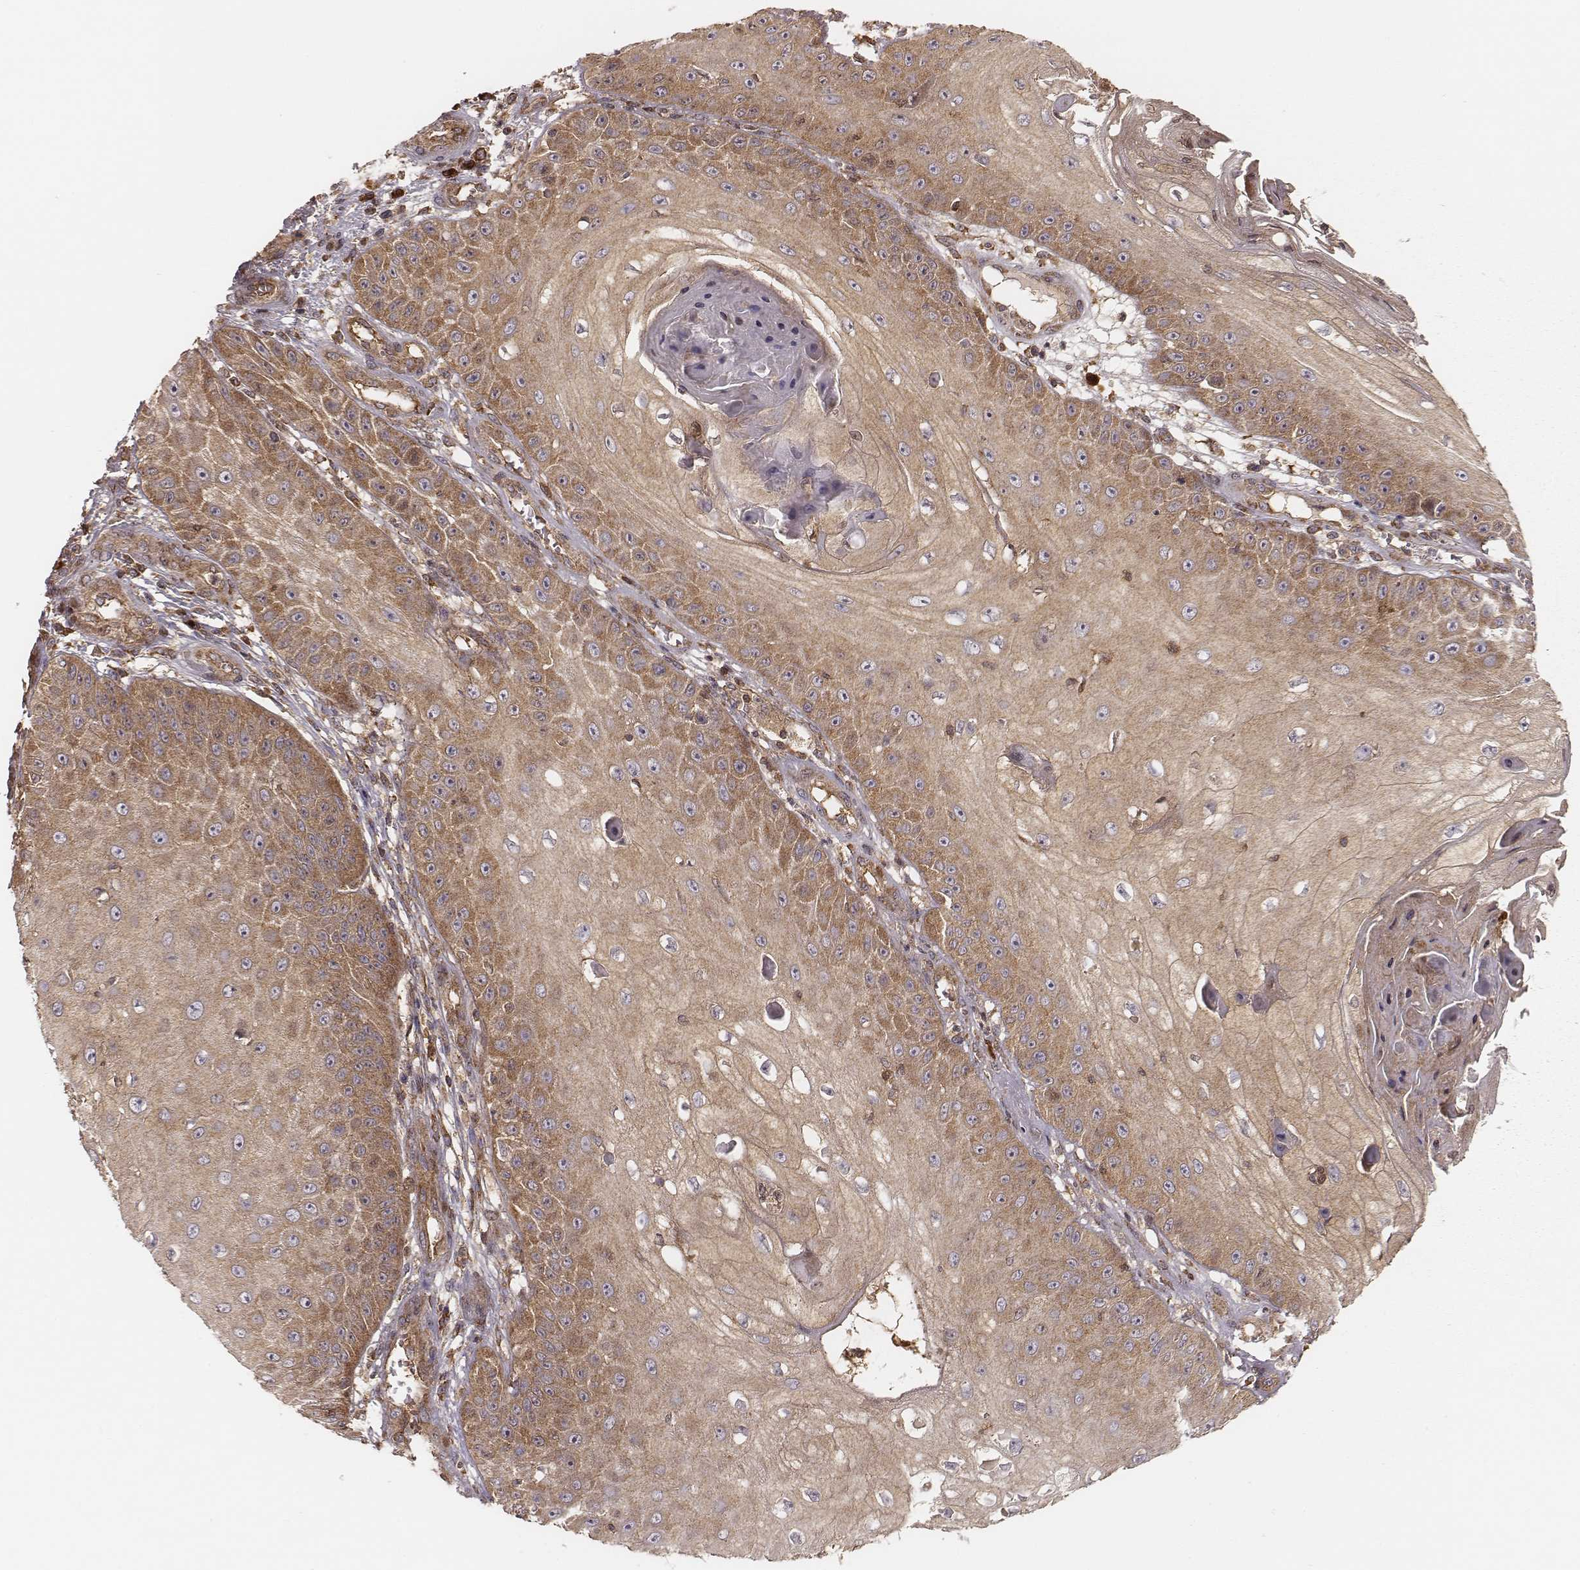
{"staining": {"intensity": "moderate", "quantity": ">75%", "location": "cytoplasmic/membranous"}, "tissue": "skin cancer", "cell_type": "Tumor cells", "image_type": "cancer", "snomed": [{"axis": "morphology", "description": "Squamous cell carcinoma, NOS"}, {"axis": "topography", "description": "Skin"}], "caption": "There is medium levels of moderate cytoplasmic/membranous expression in tumor cells of squamous cell carcinoma (skin), as demonstrated by immunohistochemical staining (brown color).", "gene": "CARS1", "patient": {"sex": "male", "age": 70}}